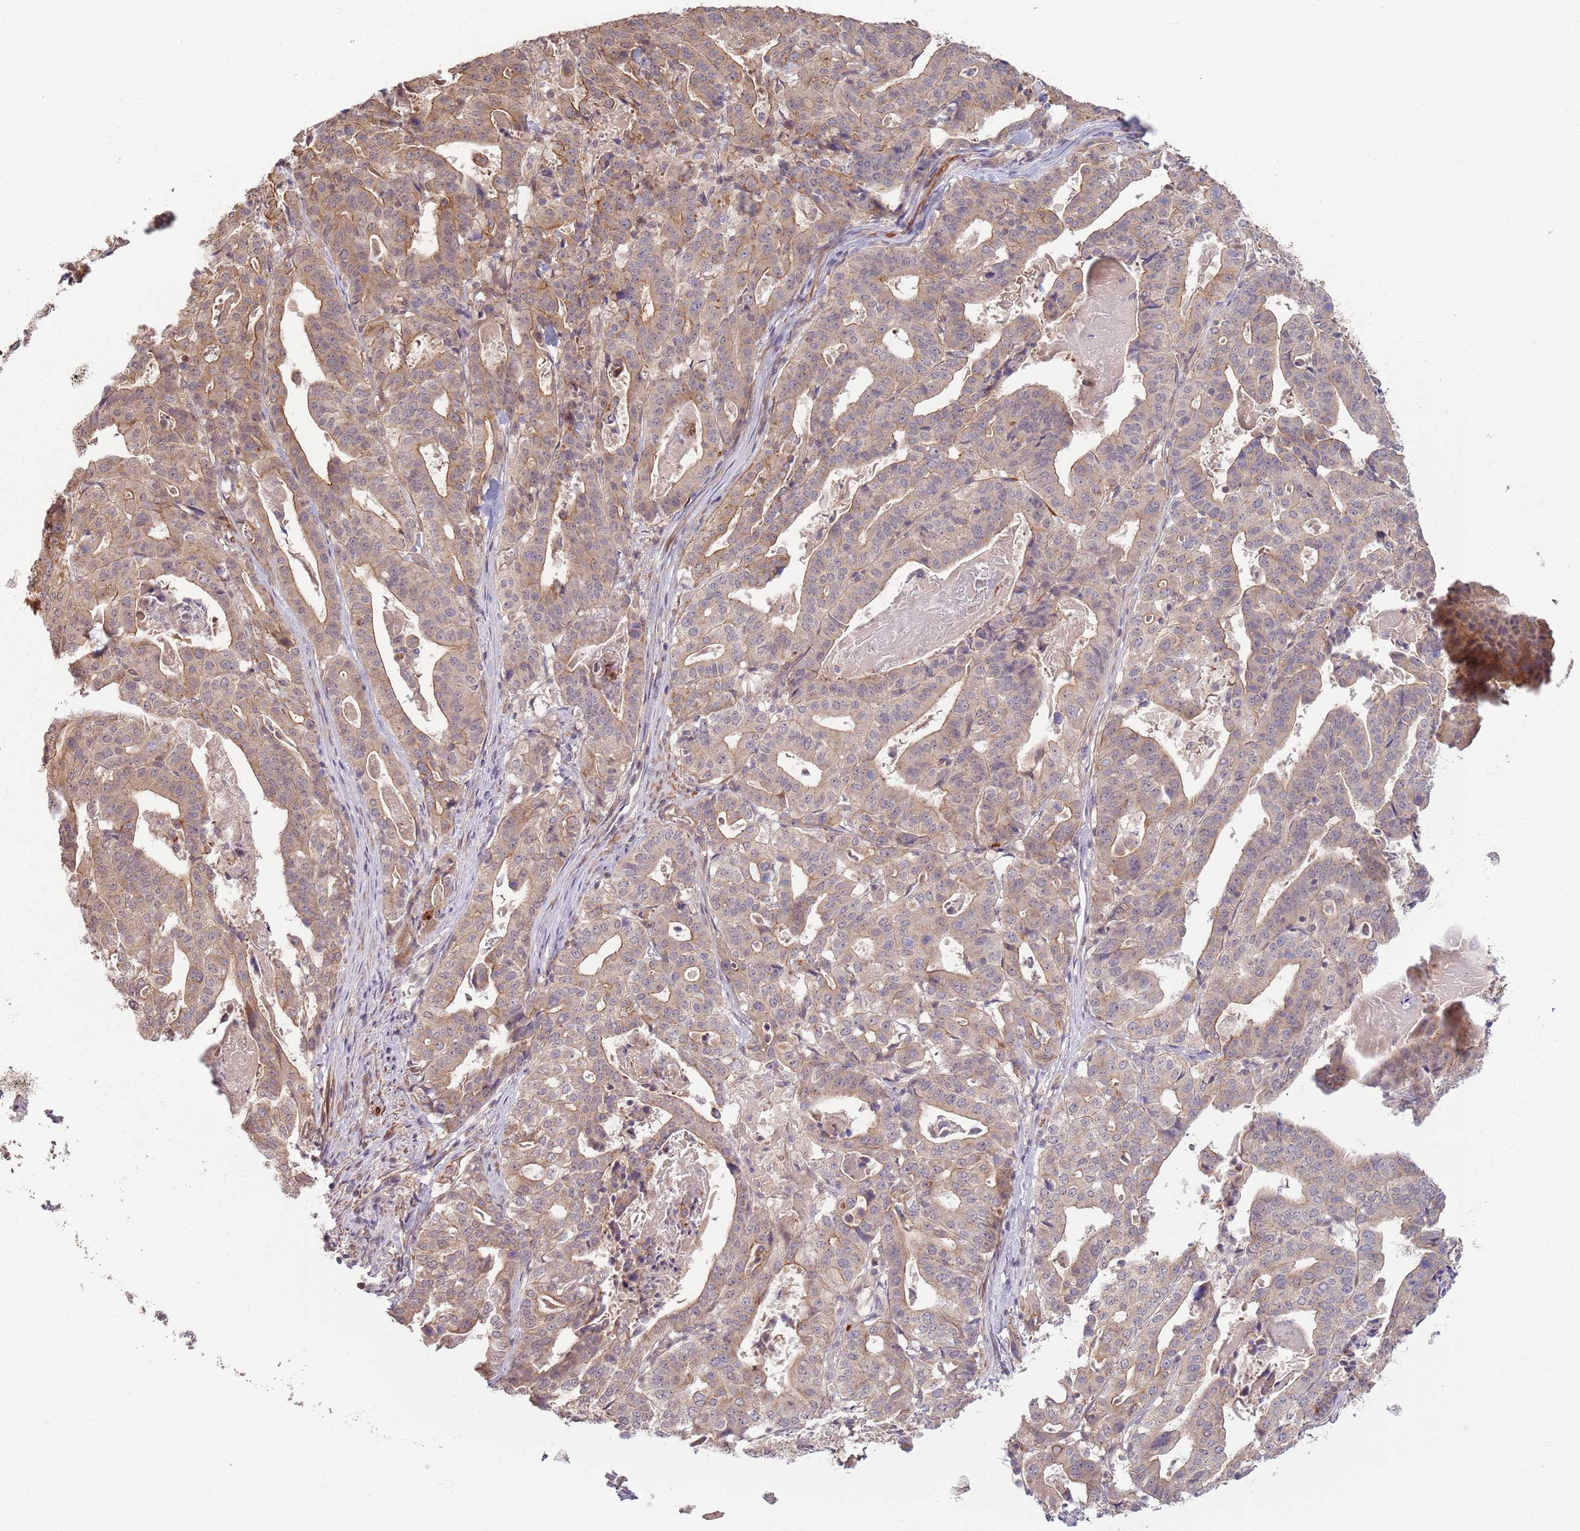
{"staining": {"intensity": "weak", "quantity": ">75%", "location": "cytoplasmic/membranous"}, "tissue": "stomach cancer", "cell_type": "Tumor cells", "image_type": "cancer", "snomed": [{"axis": "morphology", "description": "Adenocarcinoma, NOS"}, {"axis": "topography", "description": "Stomach"}], "caption": "About >75% of tumor cells in stomach cancer reveal weak cytoplasmic/membranous protein positivity as visualized by brown immunohistochemical staining.", "gene": "CCDC154", "patient": {"sex": "male", "age": 48}}